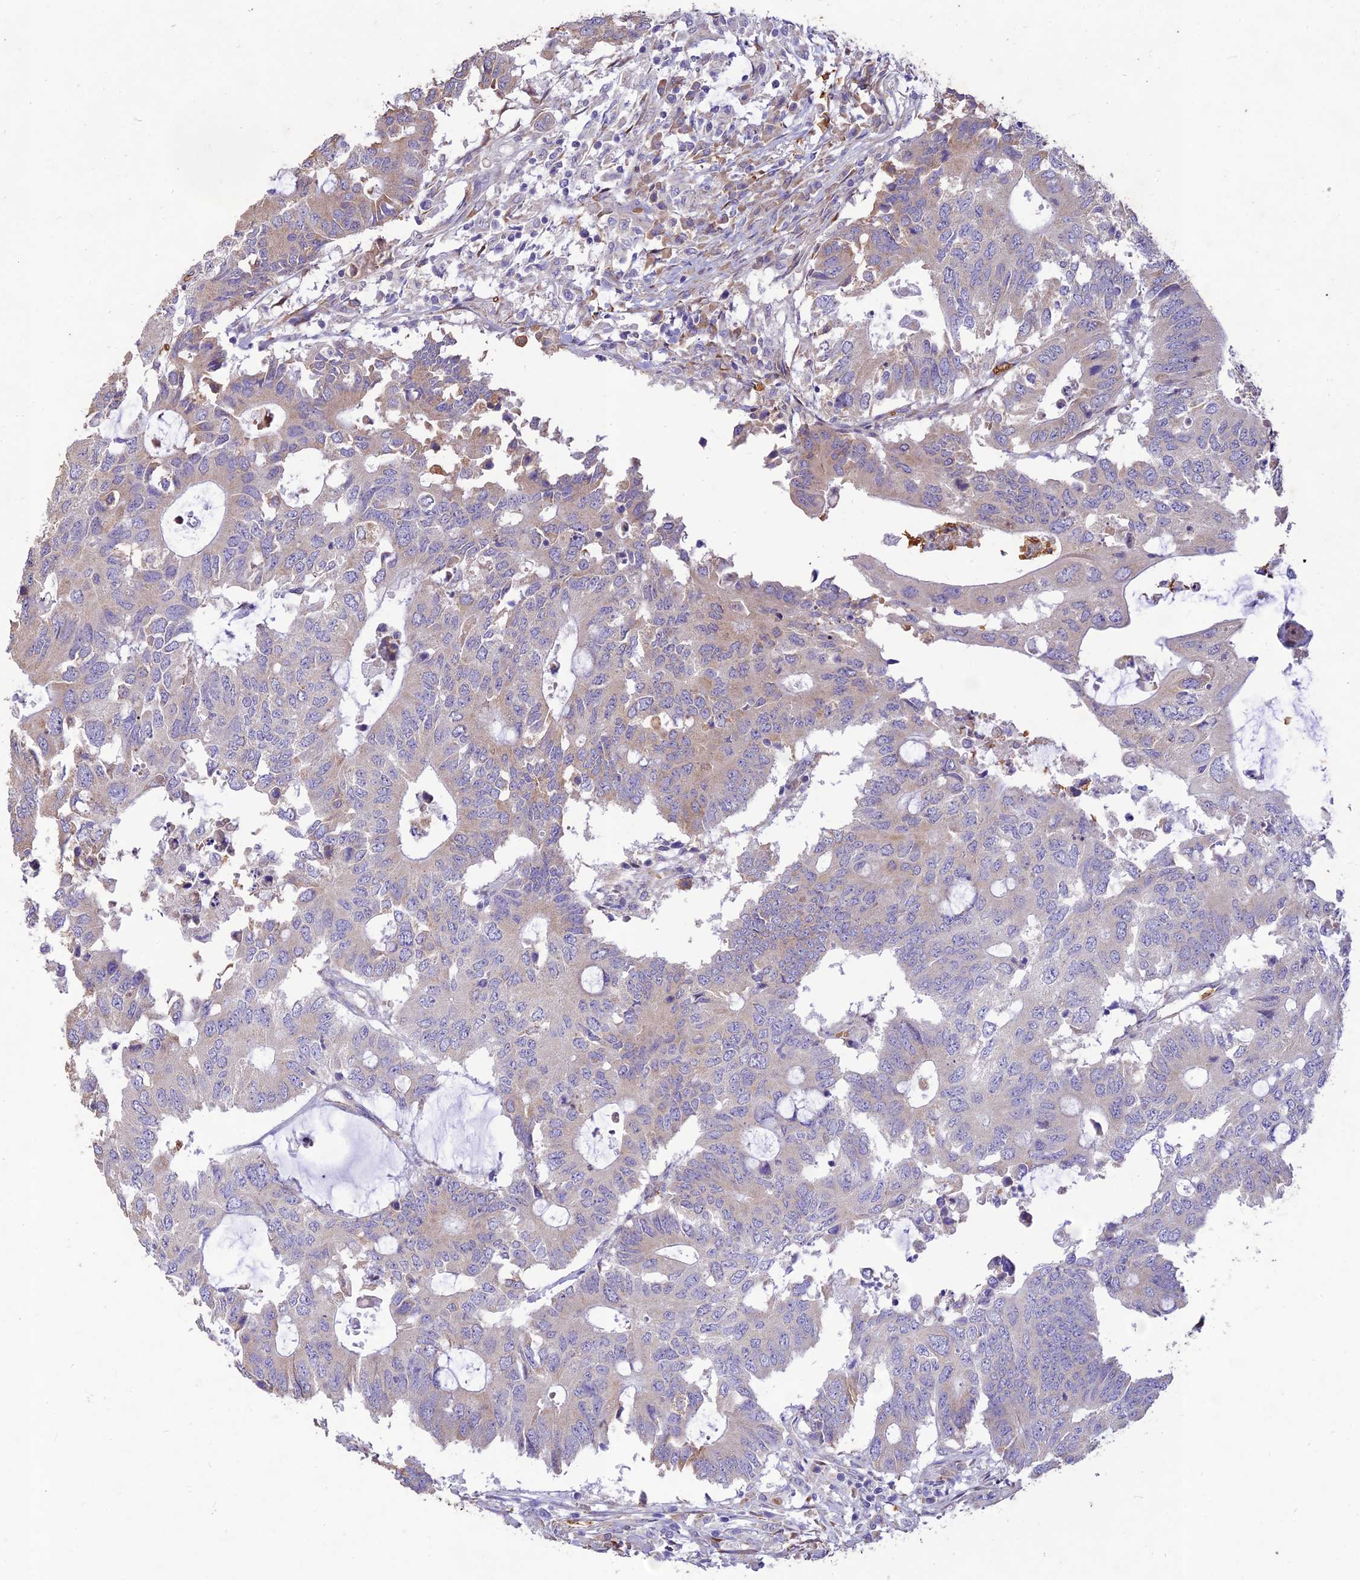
{"staining": {"intensity": "negative", "quantity": "none", "location": "none"}, "tissue": "colorectal cancer", "cell_type": "Tumor cells", "image_type": "cancer", "snomed": [{"axis": "morphology", "description": "Adenocarcinoma, NOS"}, {"axis": "topography", "description": "Colon"}], "caption": "DAB immunohistochemical staining of colorectal cancer (adenocarcinoma) reveals no significant staining in tumor cells. (IHC, brightfield microscopy, high magnification).", "gene": "PPP1R11", "patient": {"sex": "male", "age": 71}}